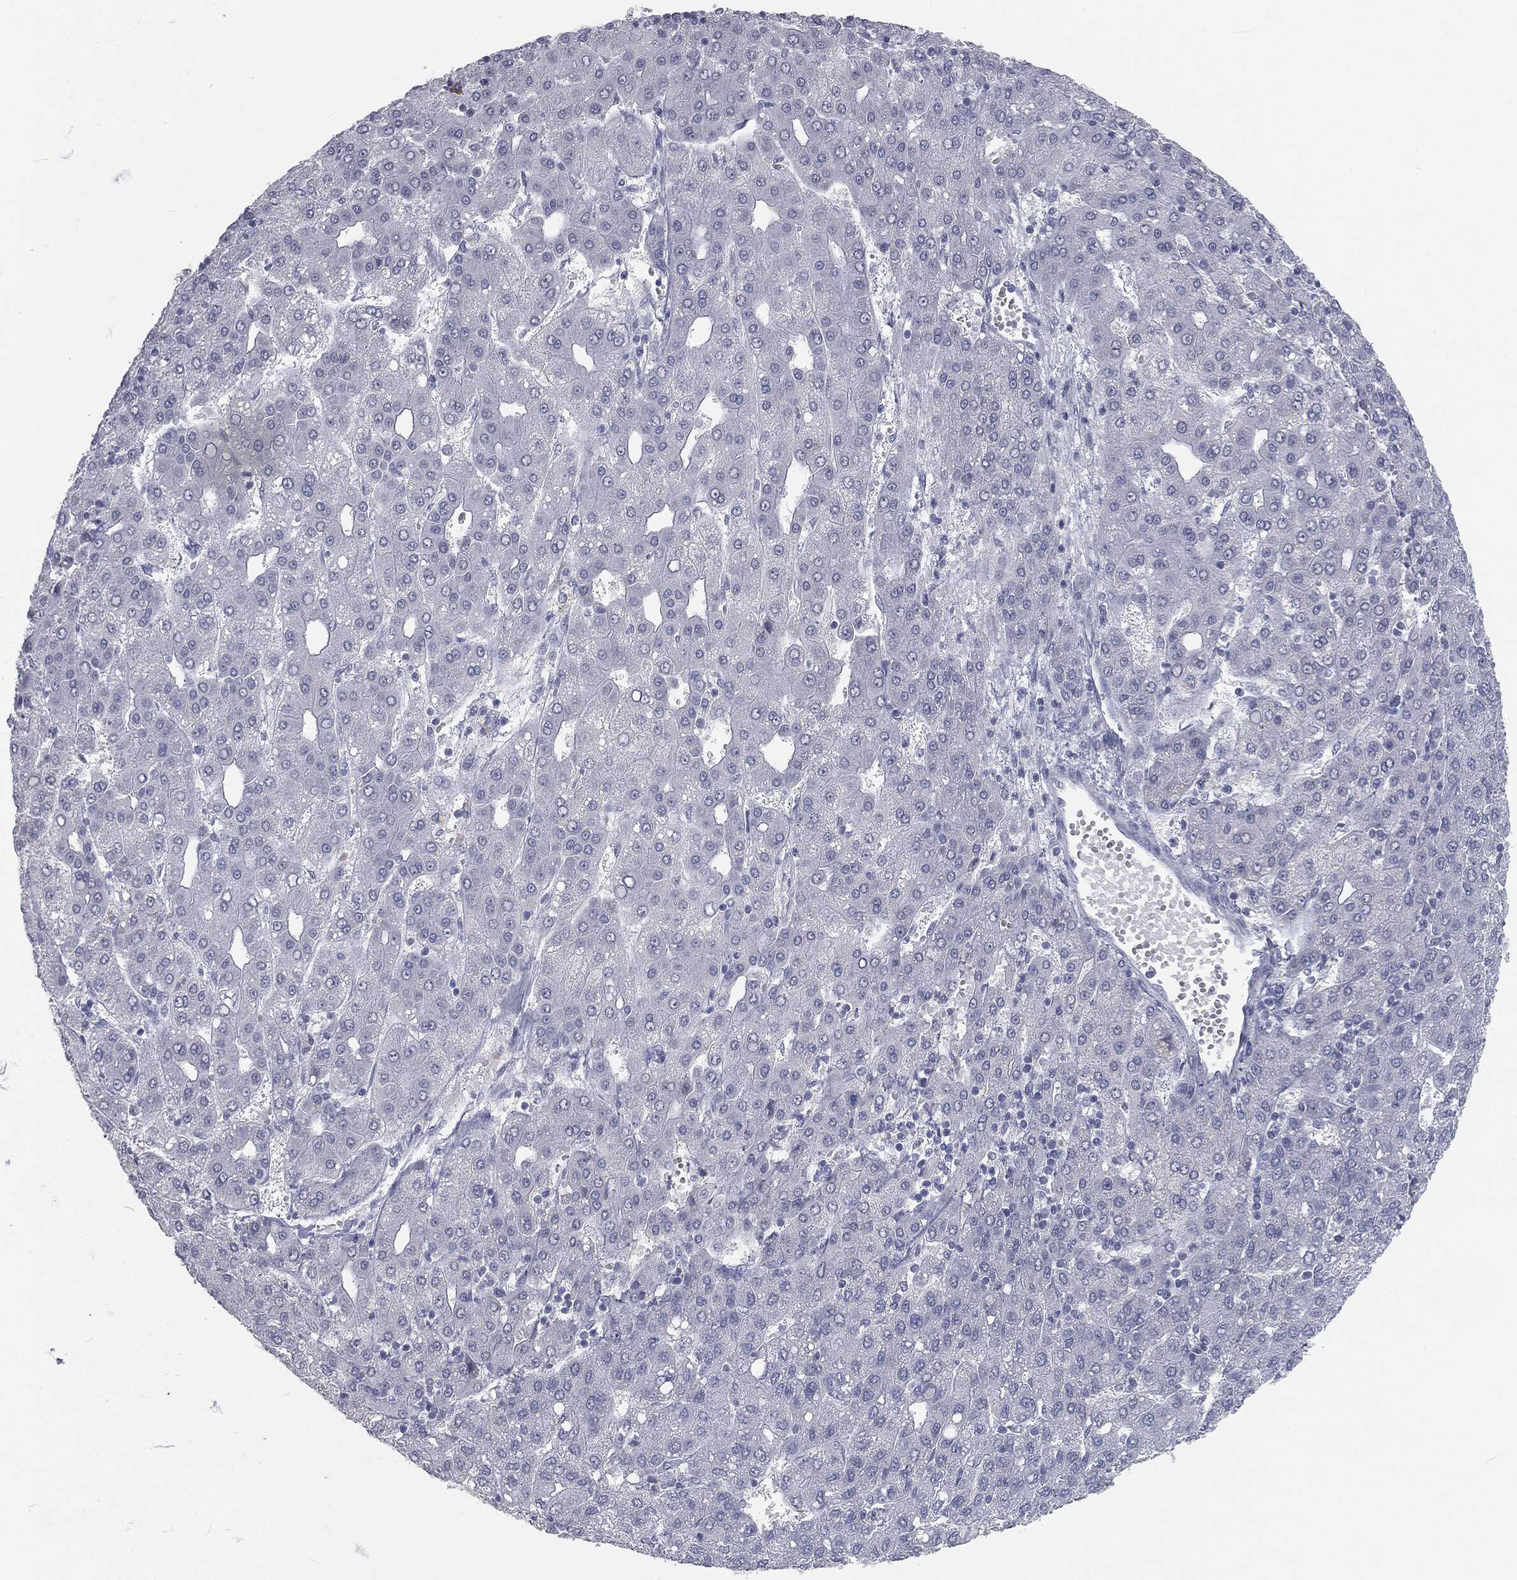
{"staining": {"intensity": "negative", "quantity": "none", "location": "none"}, "tissue": "liver cancer", "cell_type": "Tumor cells", "image_type": "cancer", "snomed": [{"axis": "morphology", "description": "Carcinoma, Hepatocellular, NOS"}, {"axis": "topography", "description": "Liver"}], "caption": "Tumor cells are negative for brown protein staining in hepatocellular carcinoma (liver).", "gene": "PRAME", "patient": {"sex": "male", "age": 65}}